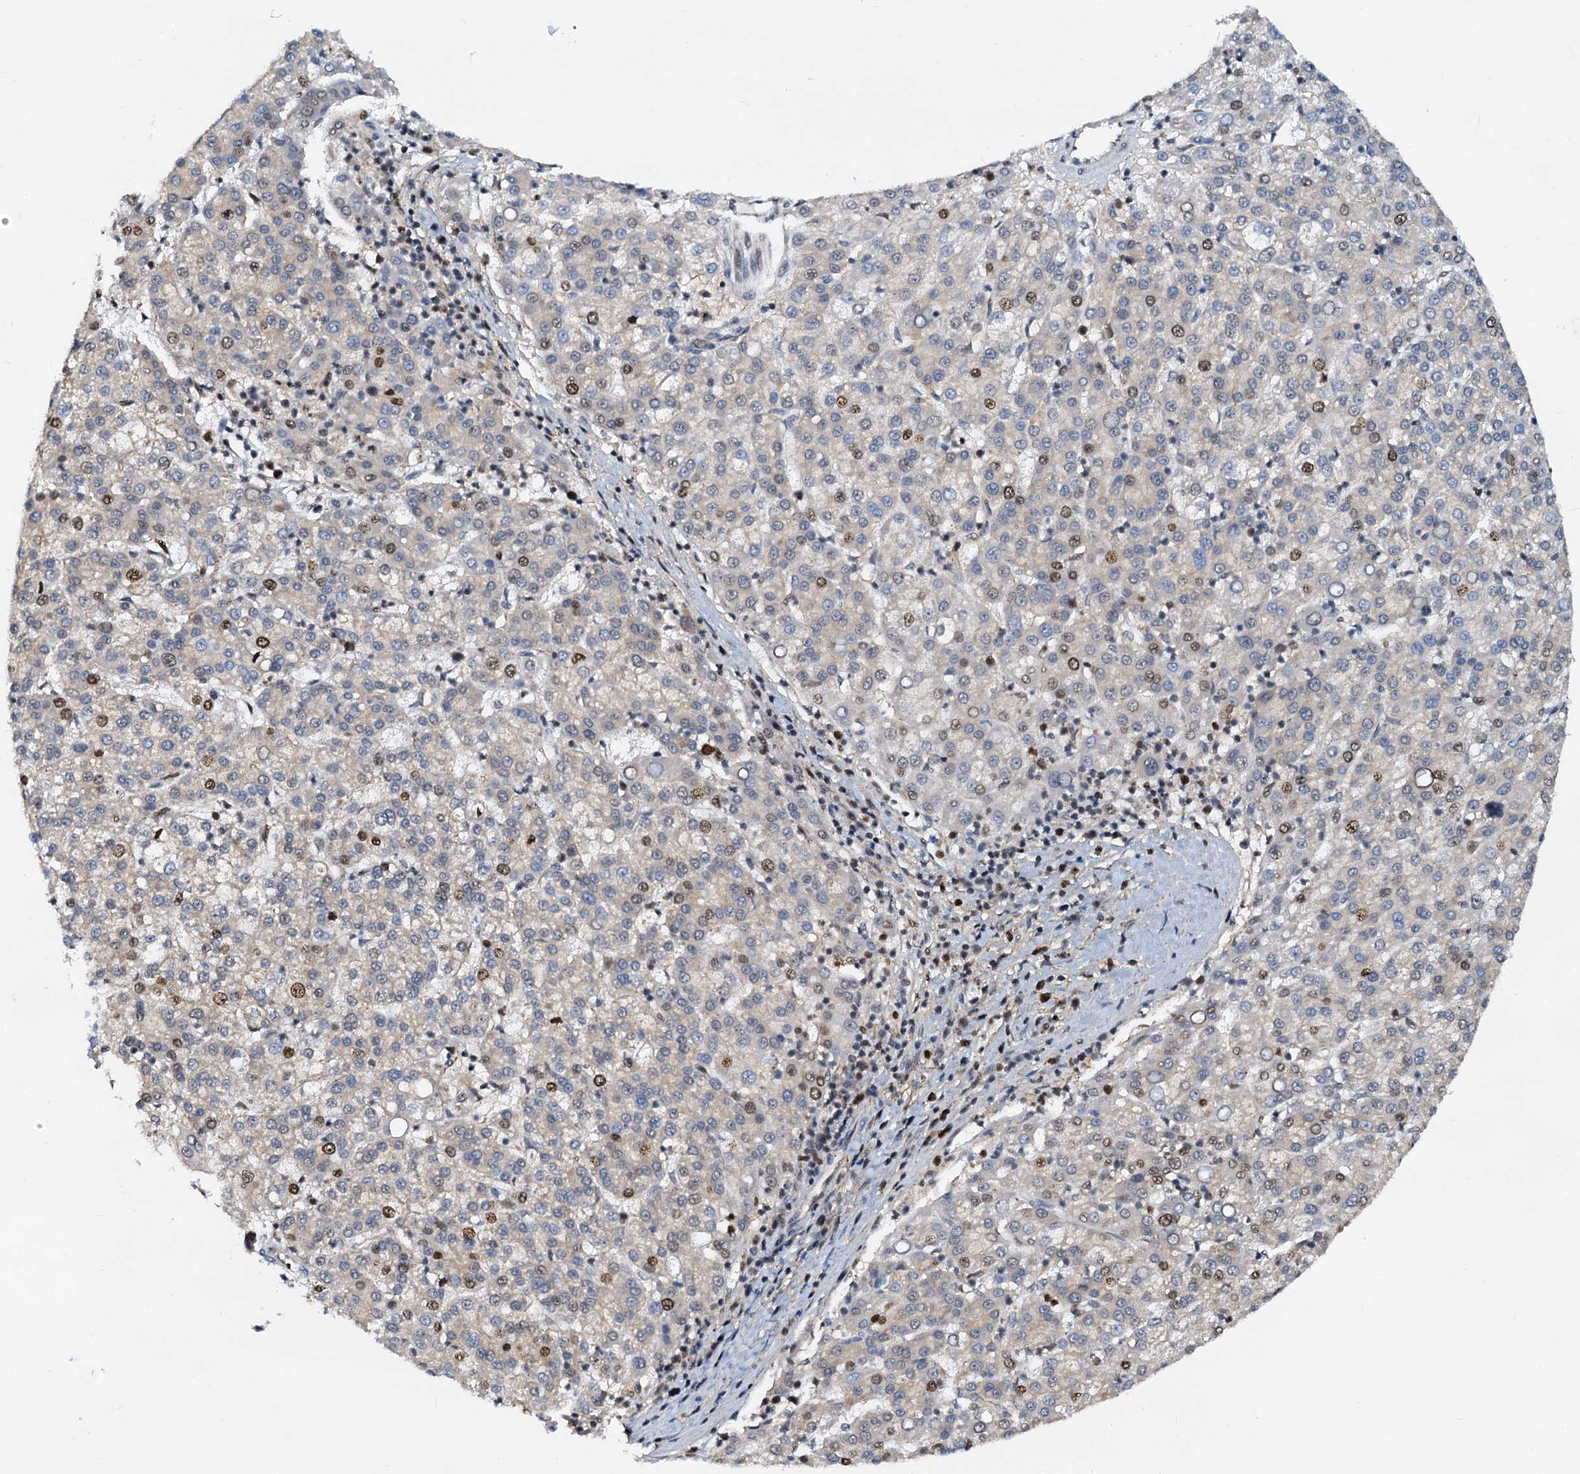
{"staining": {"intensity": "moderate", "quantity": "<25%", "location": "nuclear"}, "tissue": "liver cancer", "cell_type": "Tumor cells", "image_type": "cancer", "snomed": [{"axis": "morphology", "description": "Carcinoma, Hepatocellular, NOS"}, {"axis": "topography", "description": "Liver"}], "caption": "A micrograph showing moderate nuclear staining in approximately <25% of tumor cells in liver cancer (hepatocellular carcinoma), as visualized by brown immunohistochemical staining.", "gene": "PTGES3", "patient": {"sex": "female", "age": 58}}